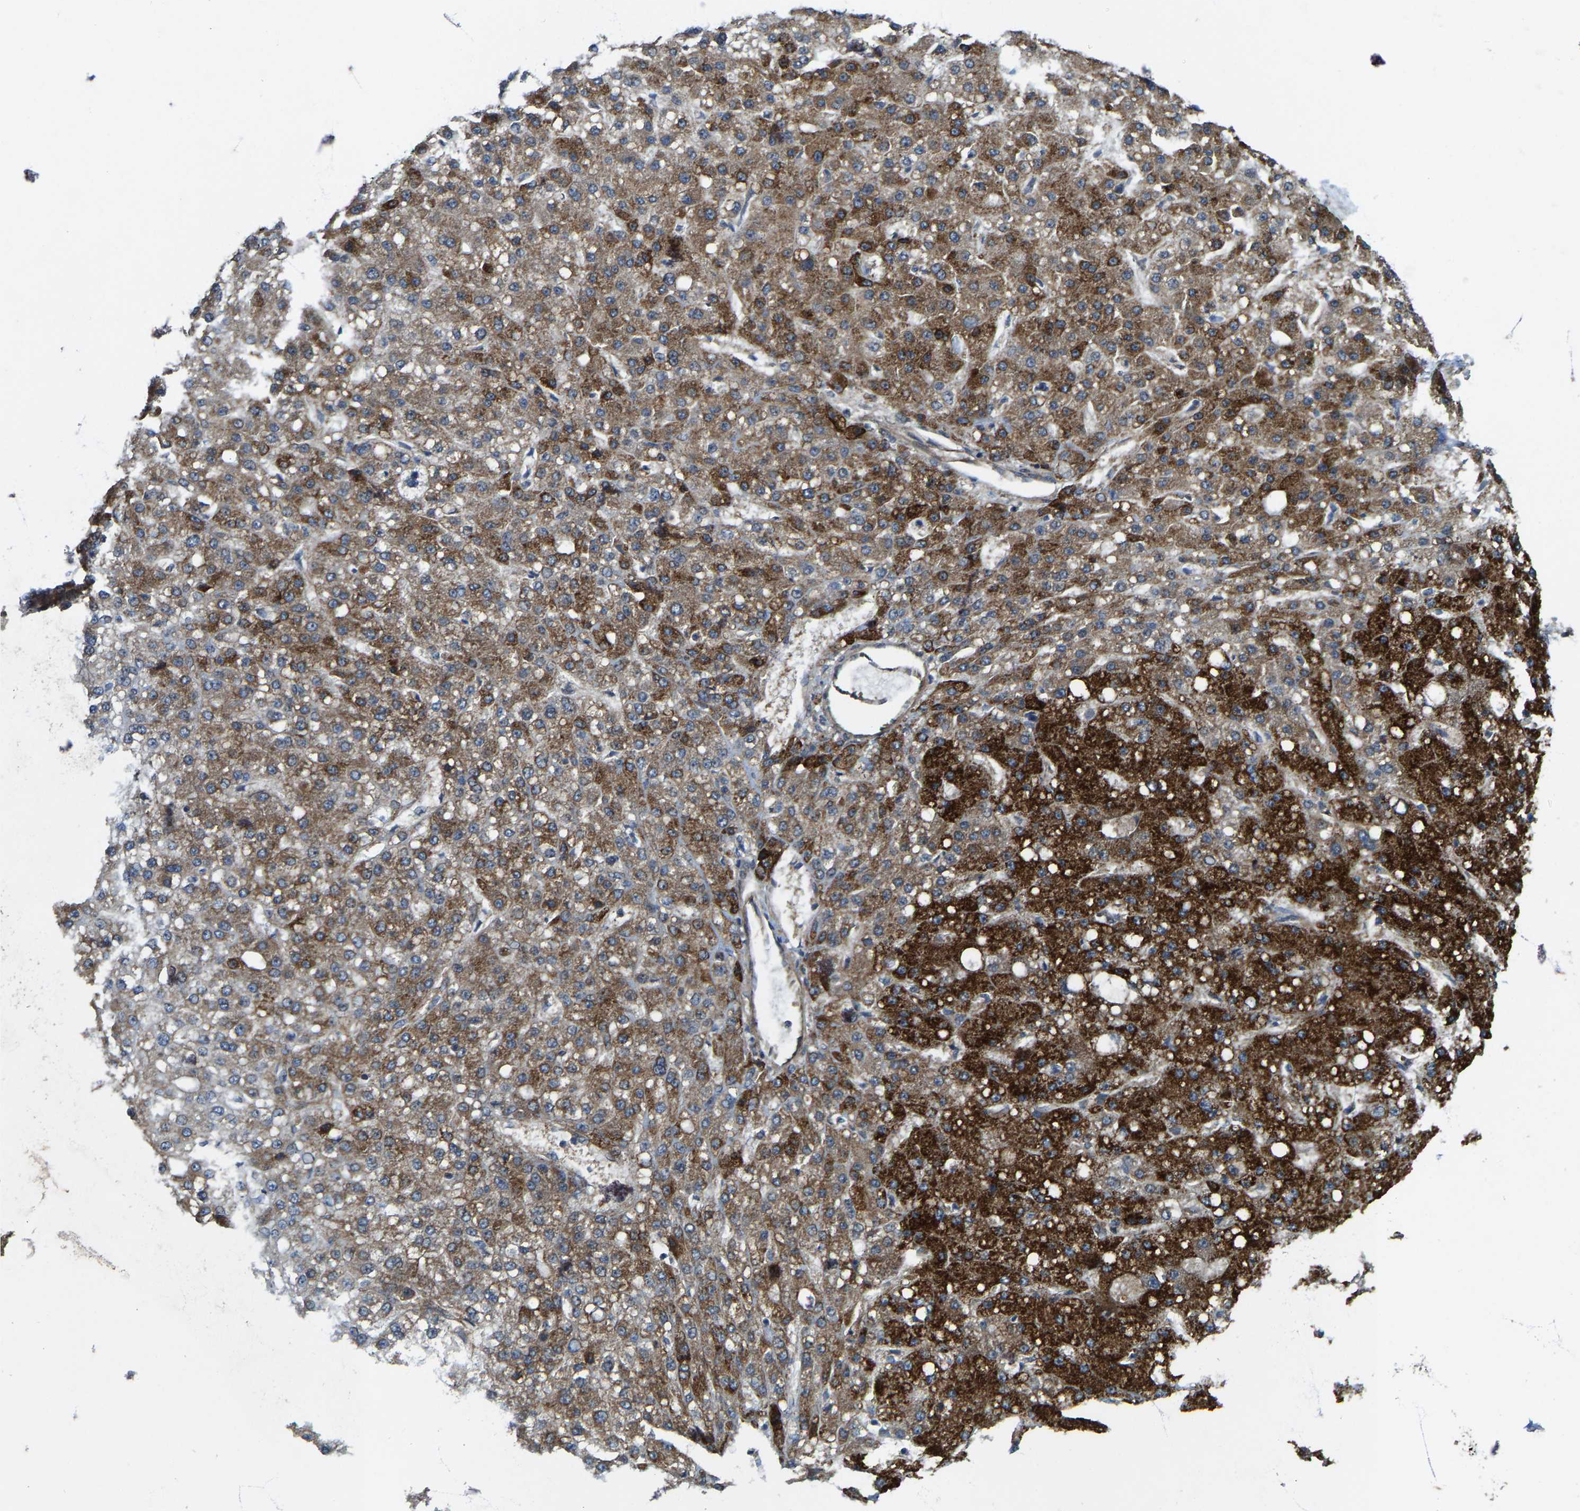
{"staining": {"intensity": "strong", "quantity": ">75%", "location": "cytoplasmic/membranous"}, "tissue": "liver cancer", "cell_type": "Tumor cells", "image_type": "cancer", "snomed": [{"axis": "morphology", "description": "Carcinoma, Hepatocellular, NOS"}, {"axis": "topography", "description": "Liver"}], "caption": "Liver hepatocellular carcinoma stained for a protein demonstrates strong cytoplasmic/membranous positivity in tumor cells.", "gene": "LRRC72", "patient": {"sex": "male", "age": 67}}